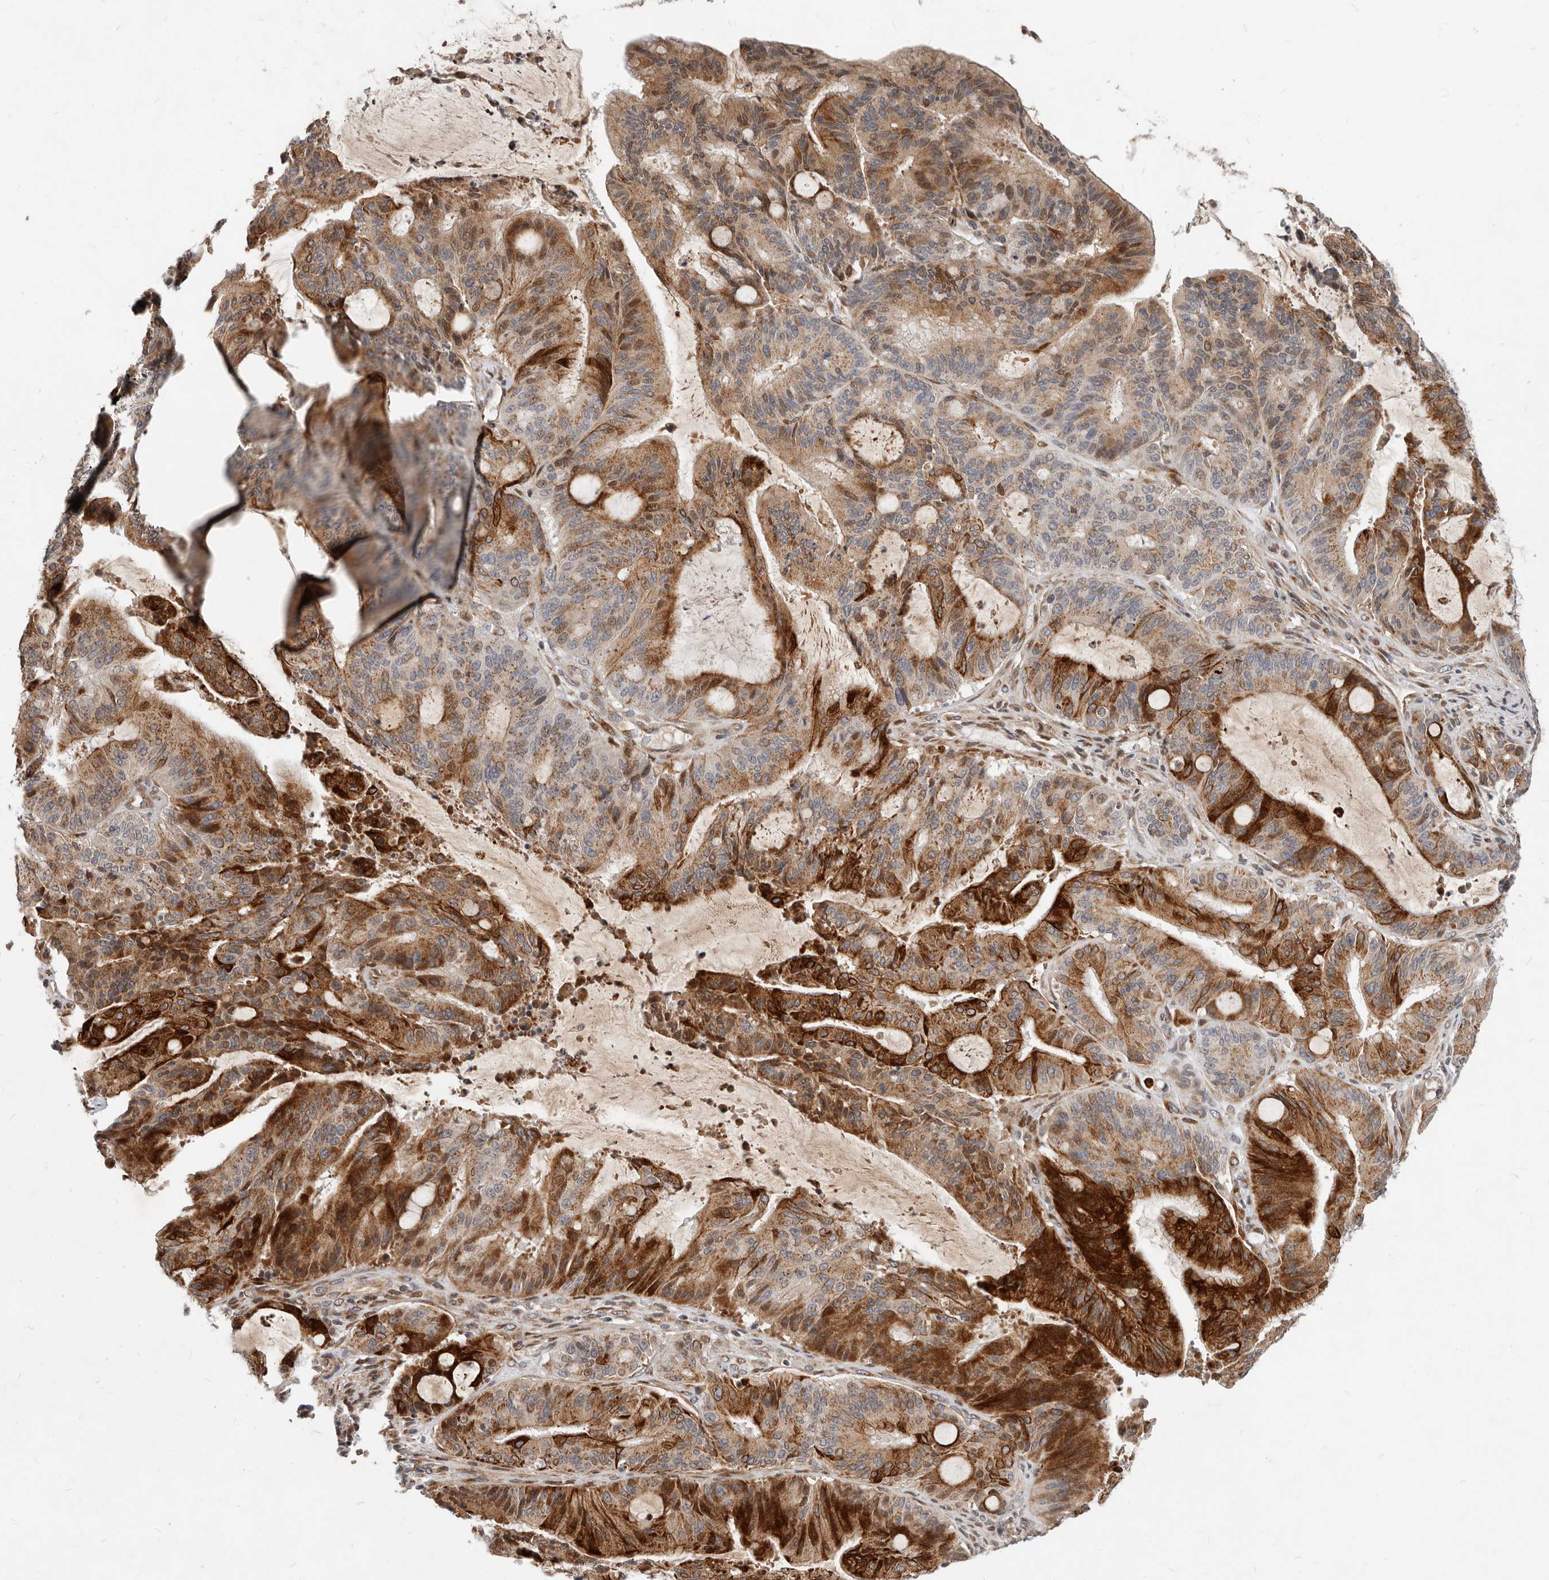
{"staining": {"intensity": "strong", "quantity": "25%-75%", "location": "cytoplasmic/membranous"}, "tissue": "liver cancer", "cell_type": "Tumor cells", "image_type": "cancer", "snomed": [{"axis": "morphology", "description": "Normal tissue, NOS"}, {"axis": "morphology", "description": "Cholangiocarcinoma"}, {"axis": "topography", "description": "Liver"}, {"axis": "topography", "description": "Peripheral nerve tissue"}], "caption": "A brown stain labels strong cytoplasmic/membranous expression of a protein in human liver cancer (cholangiocarcinoma) tumor cells.", "gene": "NPY4R", "patient": {"sex": "female", "age": 73}}